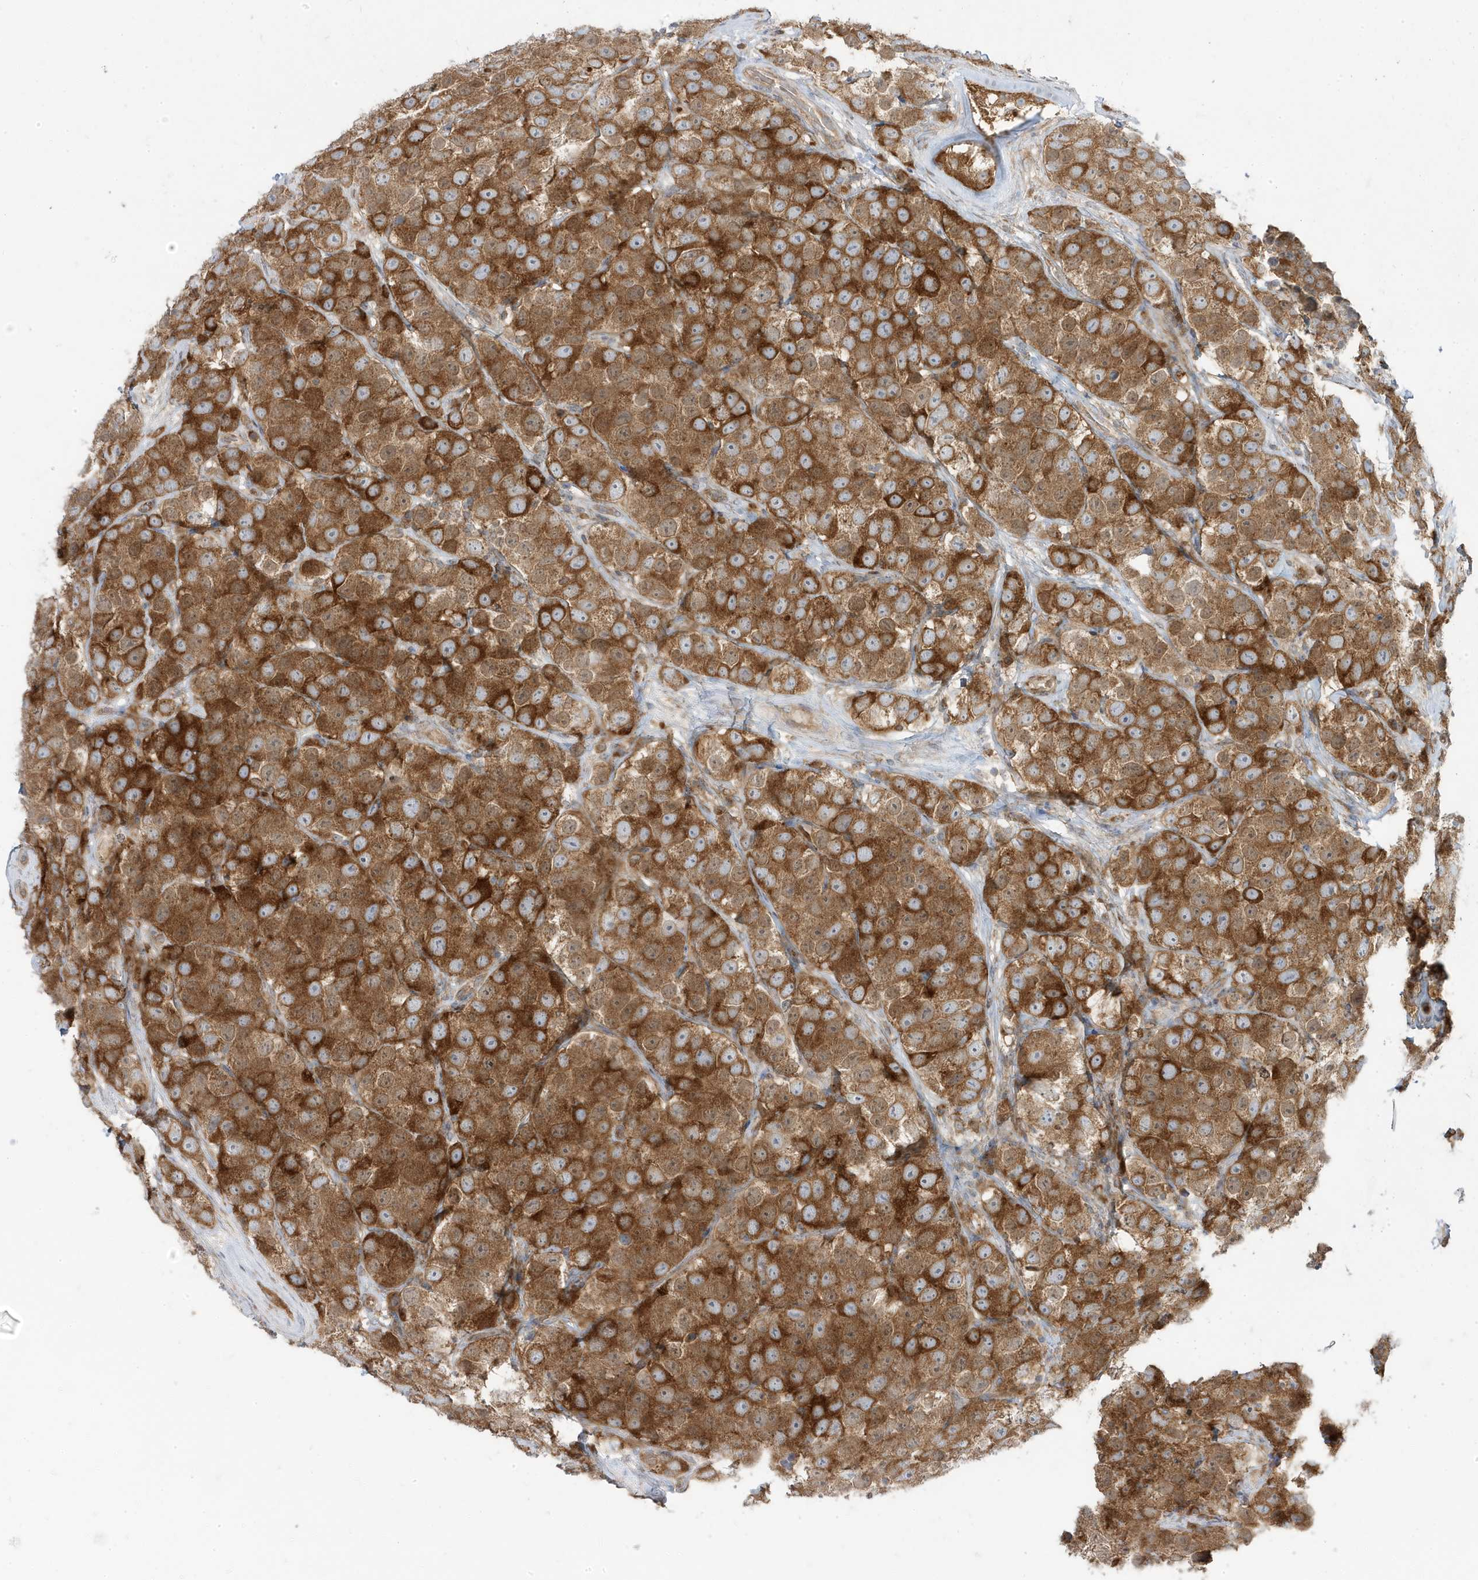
{"staining": {"intensity": "moderate", "quantity": ">75%", "location": "cytoplasmic/membranous"}, "tissue": "testis cancer", "cell_type": "Tumor cells", "image_type": "cancer", "snomed": [{"axis": "morphology", "description": "Seminoma, NOS"}, {"axis": "topography", "description": "Testis"}], "caption": "DAB immunohistochemical staining of human testis cancer demonstrates moderate cytoplasmic/membranous protein positivity in approximately >75% of tumor cells.", "gene": "STAM", "patient": {"sex": "male", "age": 28}}